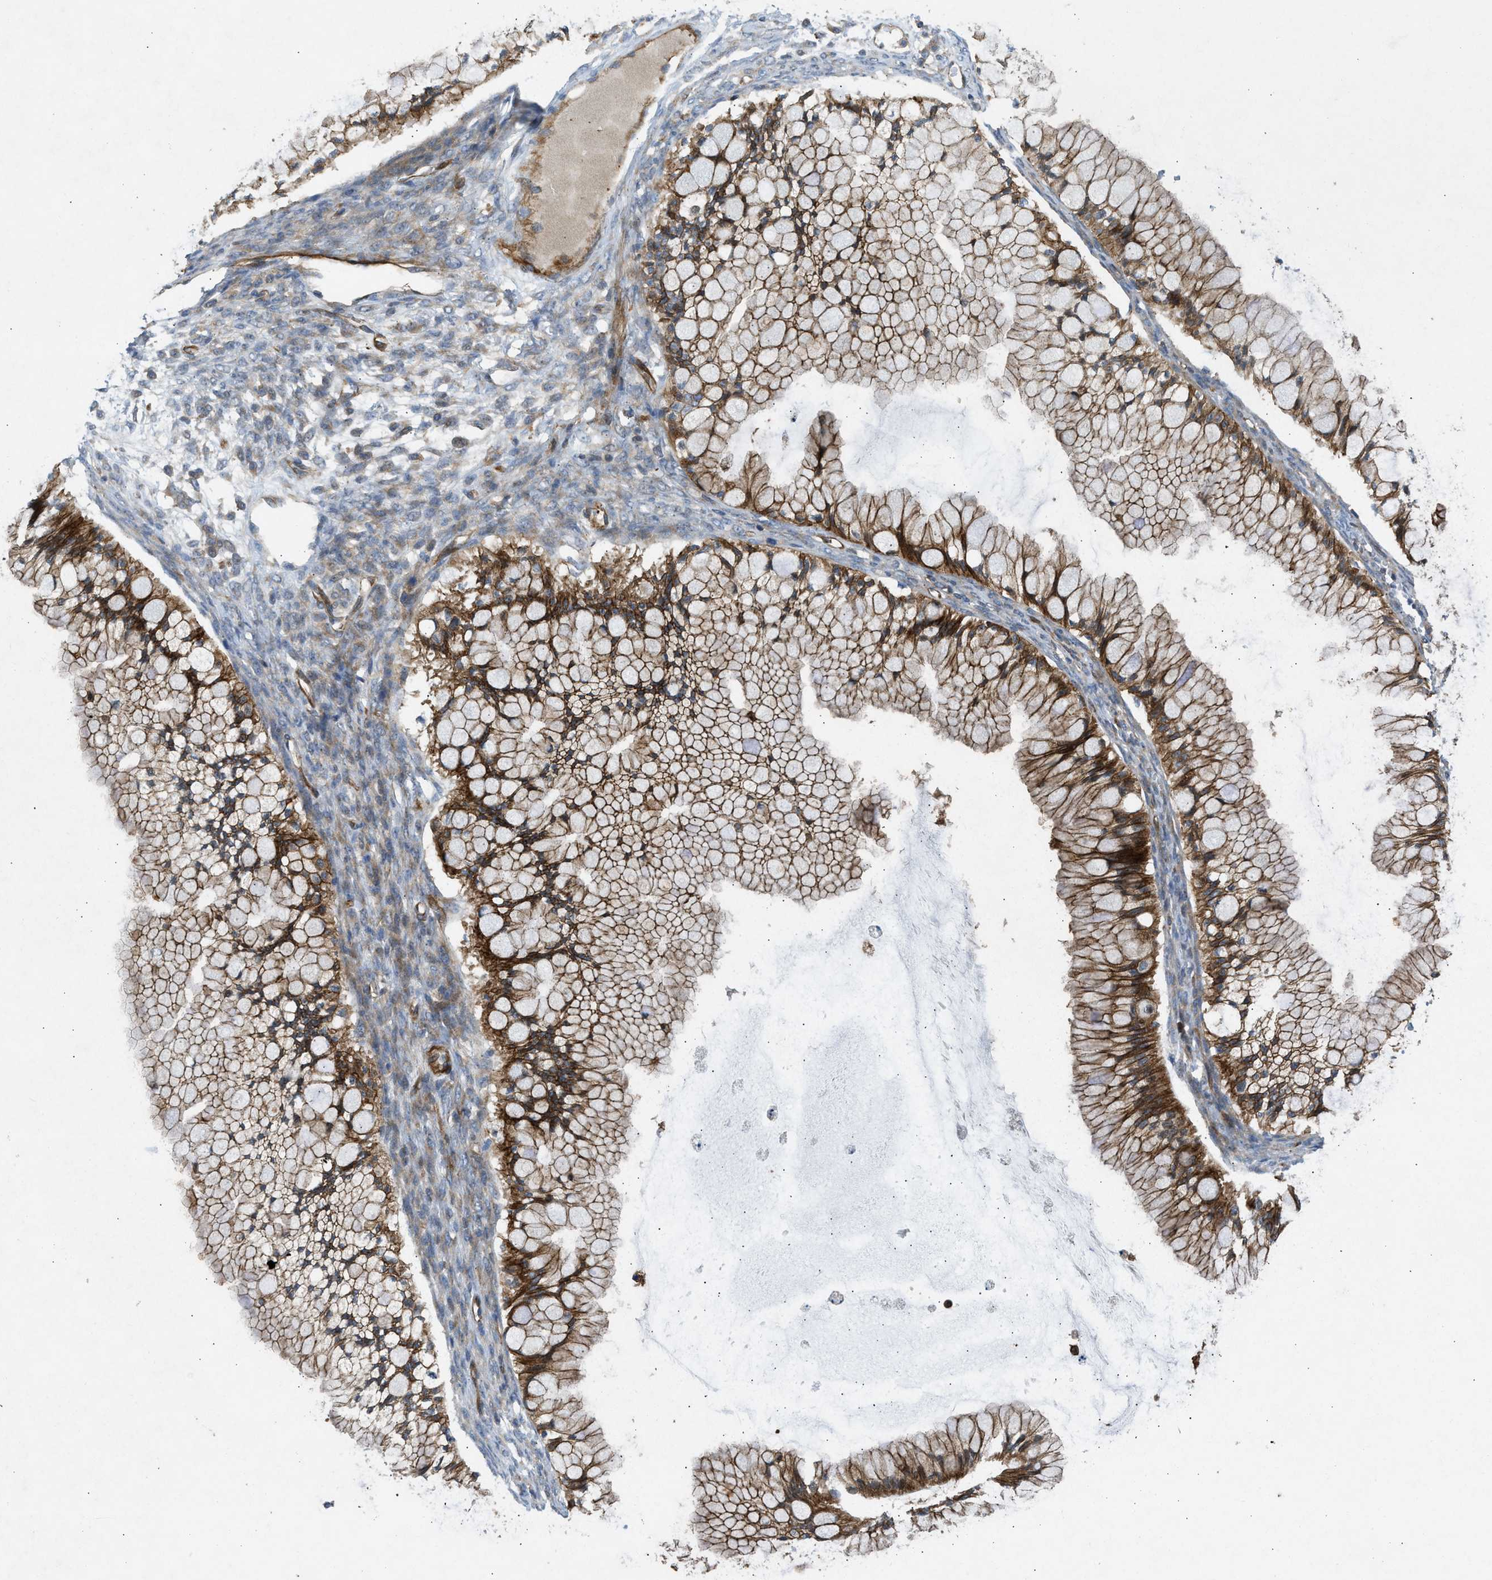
{"staining": {"intensity": "moderate", "quantity": ">75%", "location": "cytoplasmic/membranous"}, "tissue": "ovarian cancer", "cell_type": "Tumor cells", "image_type": "cancer", "snomed": [{"axis": "morphology", "description": "Cystadenocarcinoma, mucinous, NOS"}, {"axis": "topography", "description": "Ovary"}], "caption": "Protein staining demonstrates moderate cytoplasmic/membranous expression in approximately >75% of tumor cells in ovarian cancer.", "gene": "NYNRIN", "patient": {"sex": "female", "age": 57}}